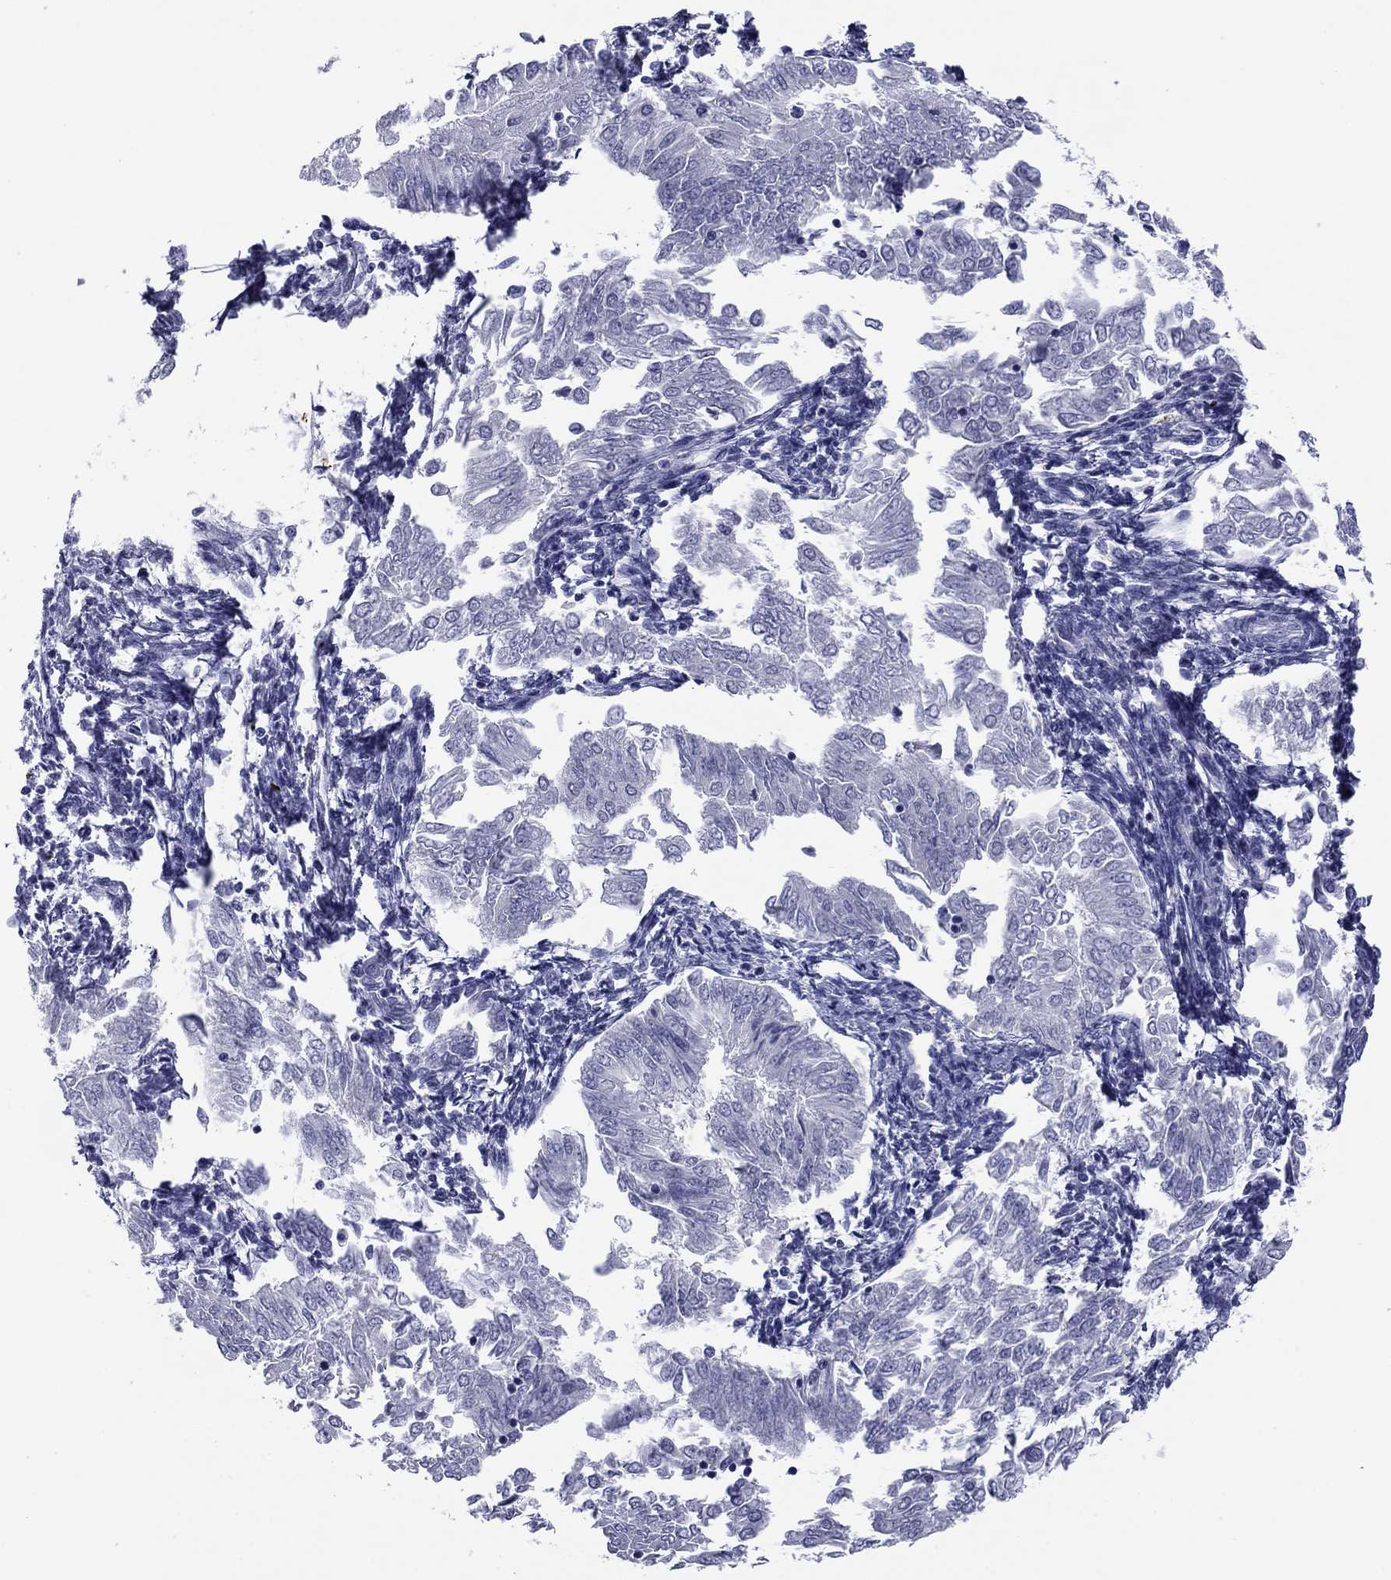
{"staining": {"intensity": "negative", "quantity": "none", "location": "none"}, "tissue": "endometrial cancer", "cell_type": "Tumor cells", "image_type": "cancer", "snomed": [{"axis": "morphology", "description": "Adenocarcinoma, NOS"}, {"axis": "topography", "description": "Endometrium"}], "caption": "IHC photomicrograph of neoplastic tissue: human endometrial cancer stained with DAB (3,3'-diaminobenzidine) shows no significant protein expression in tumor cells. The staining was performed using DAB (3,3'-diaminobenzidine) to visualize the protein expression in brown, while the nuclei were stained in blue with hematoxylin (Magnification: 20x).", "gene": "HAO1", "patient": {"sex": "female", "age": 53}}